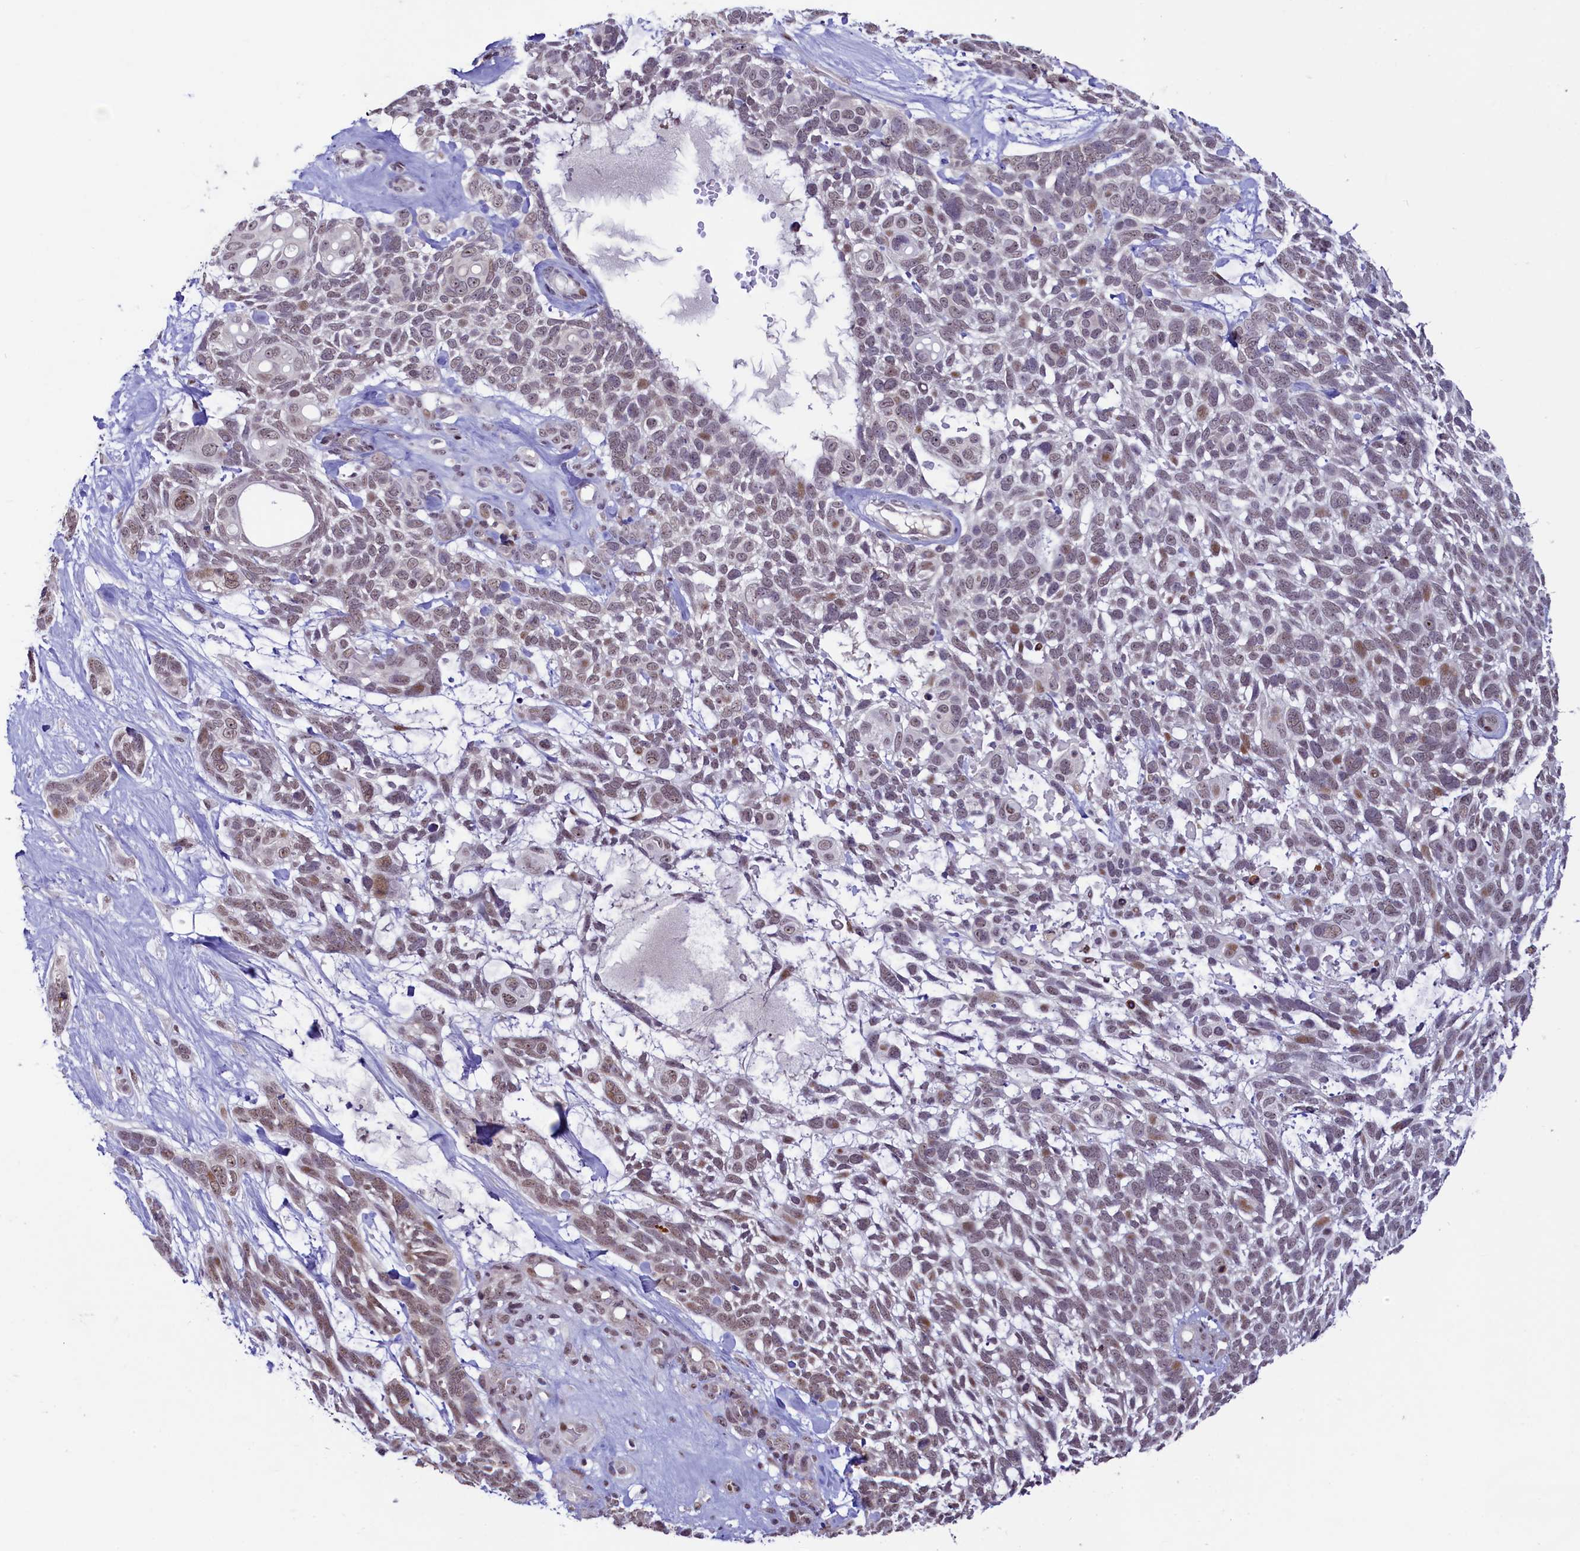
{"staining": {"intensity": "weak", "quantity": ">75%", "location": "nuclear"}, "tissue": "skin cancer", "cell_type": "Tumor cells", "image_type": "cancer", "snomed": [{"axis": "morphology", "description": "Basal cell carcinoma"}, {"axis": "topography", "description": "Skin"}], "caption": "High-power microscopy captured an immunohistochemistry photomicrograph of skin cancer (basal cell carcinoma), revealing weak nuclear expression in approximately >75% of tumor cells. The protein of interest is shown in brown color, while the nuclei are stained blue.", "gene": "ANKS3", "patient": {"sex": "male", "age": 88}}